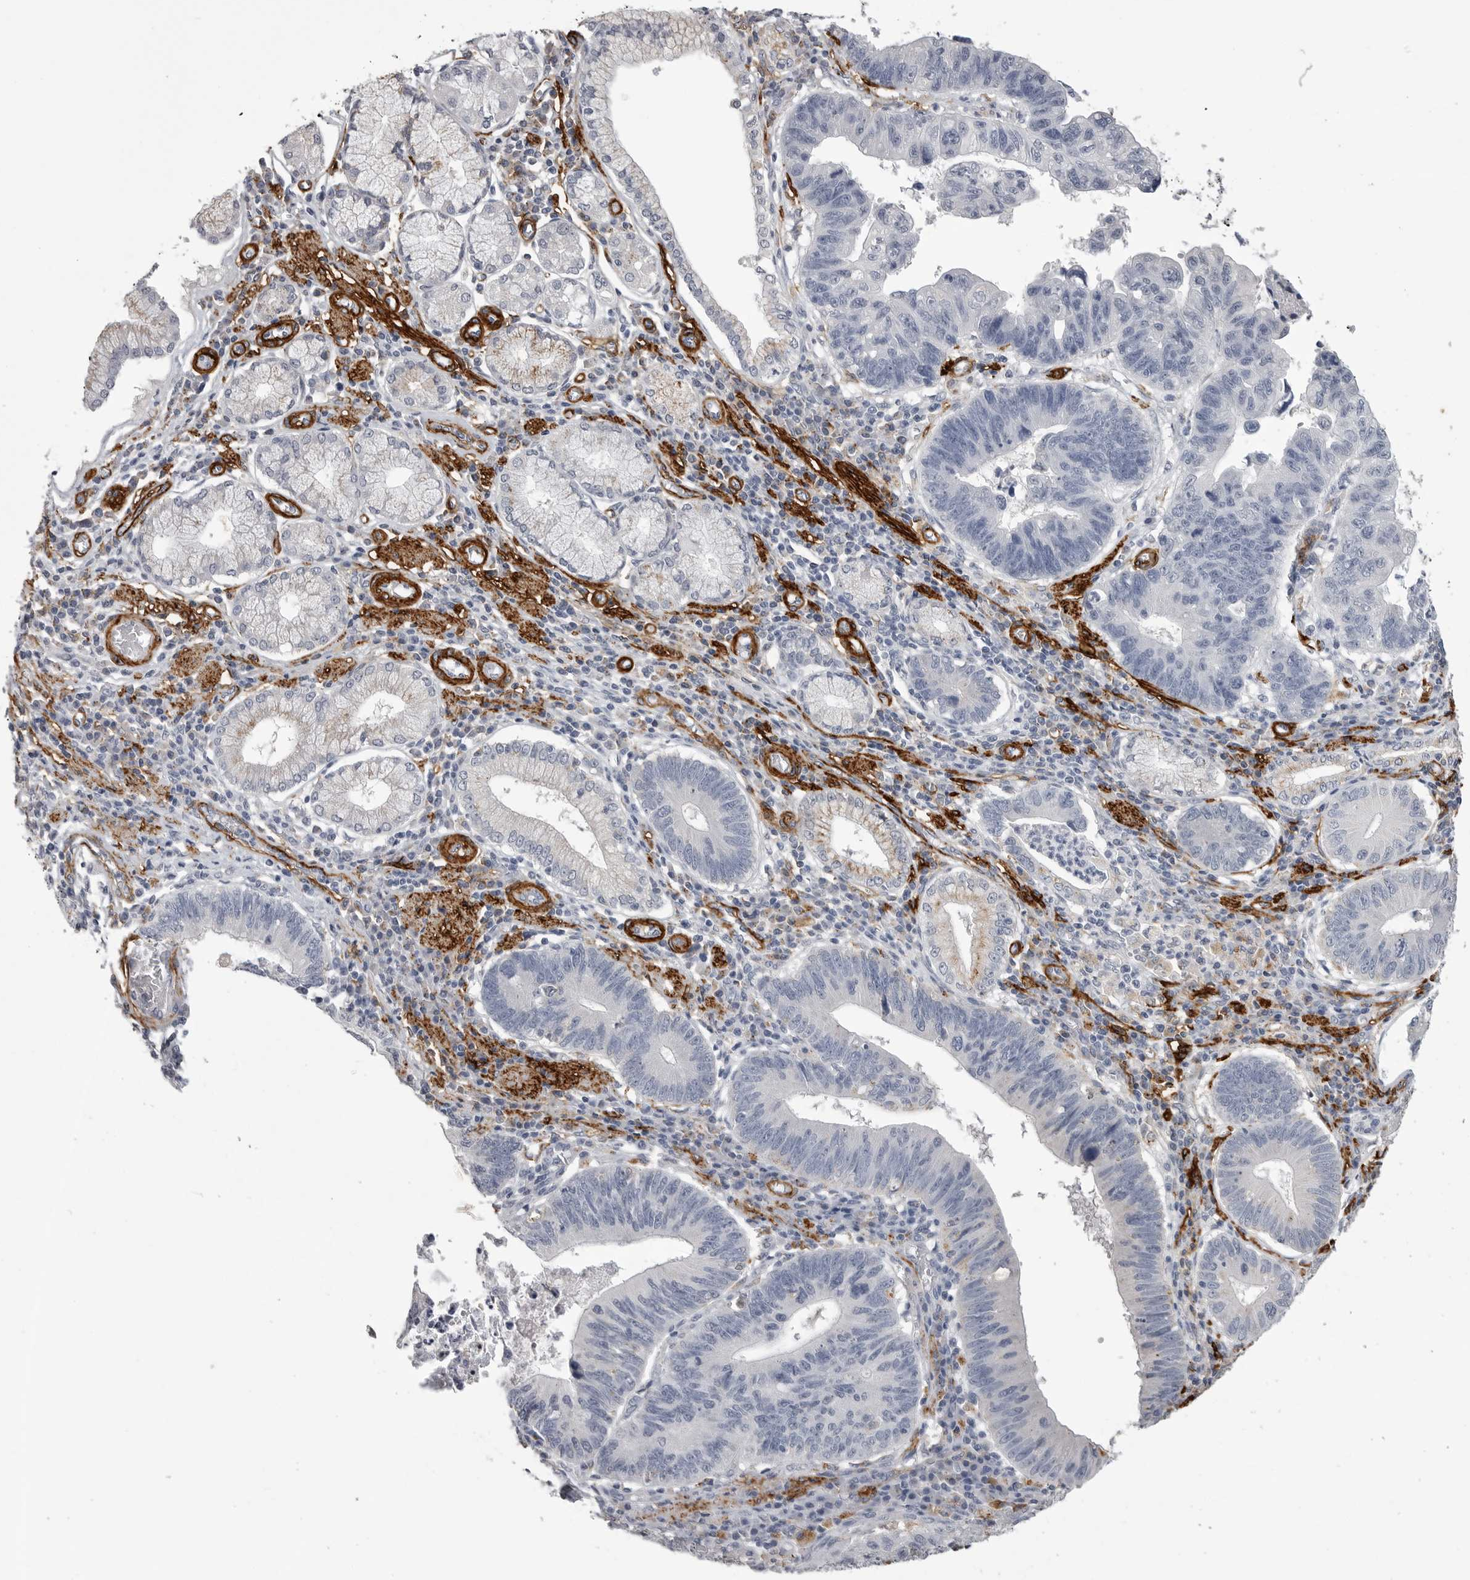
{"staining": {"intensity": "negative", "quantity": "none", "location": "none"}, "tissue": "stomach cancer", "cell_type": "Tumor cells", "image_type": "cancer", "snomed": [{"axis": "morphology", "description": "Adenocarcinoma, NOS"}, {"axis": "topography", "description": "Stomach"}], "caption": "Stomach cancer (adenocarcinoma) was stained to show a protein in brown. There is no significant positivity in tumor cells.", "gene": "AOC3", "patient": {"sex": "male", "age": 59}}